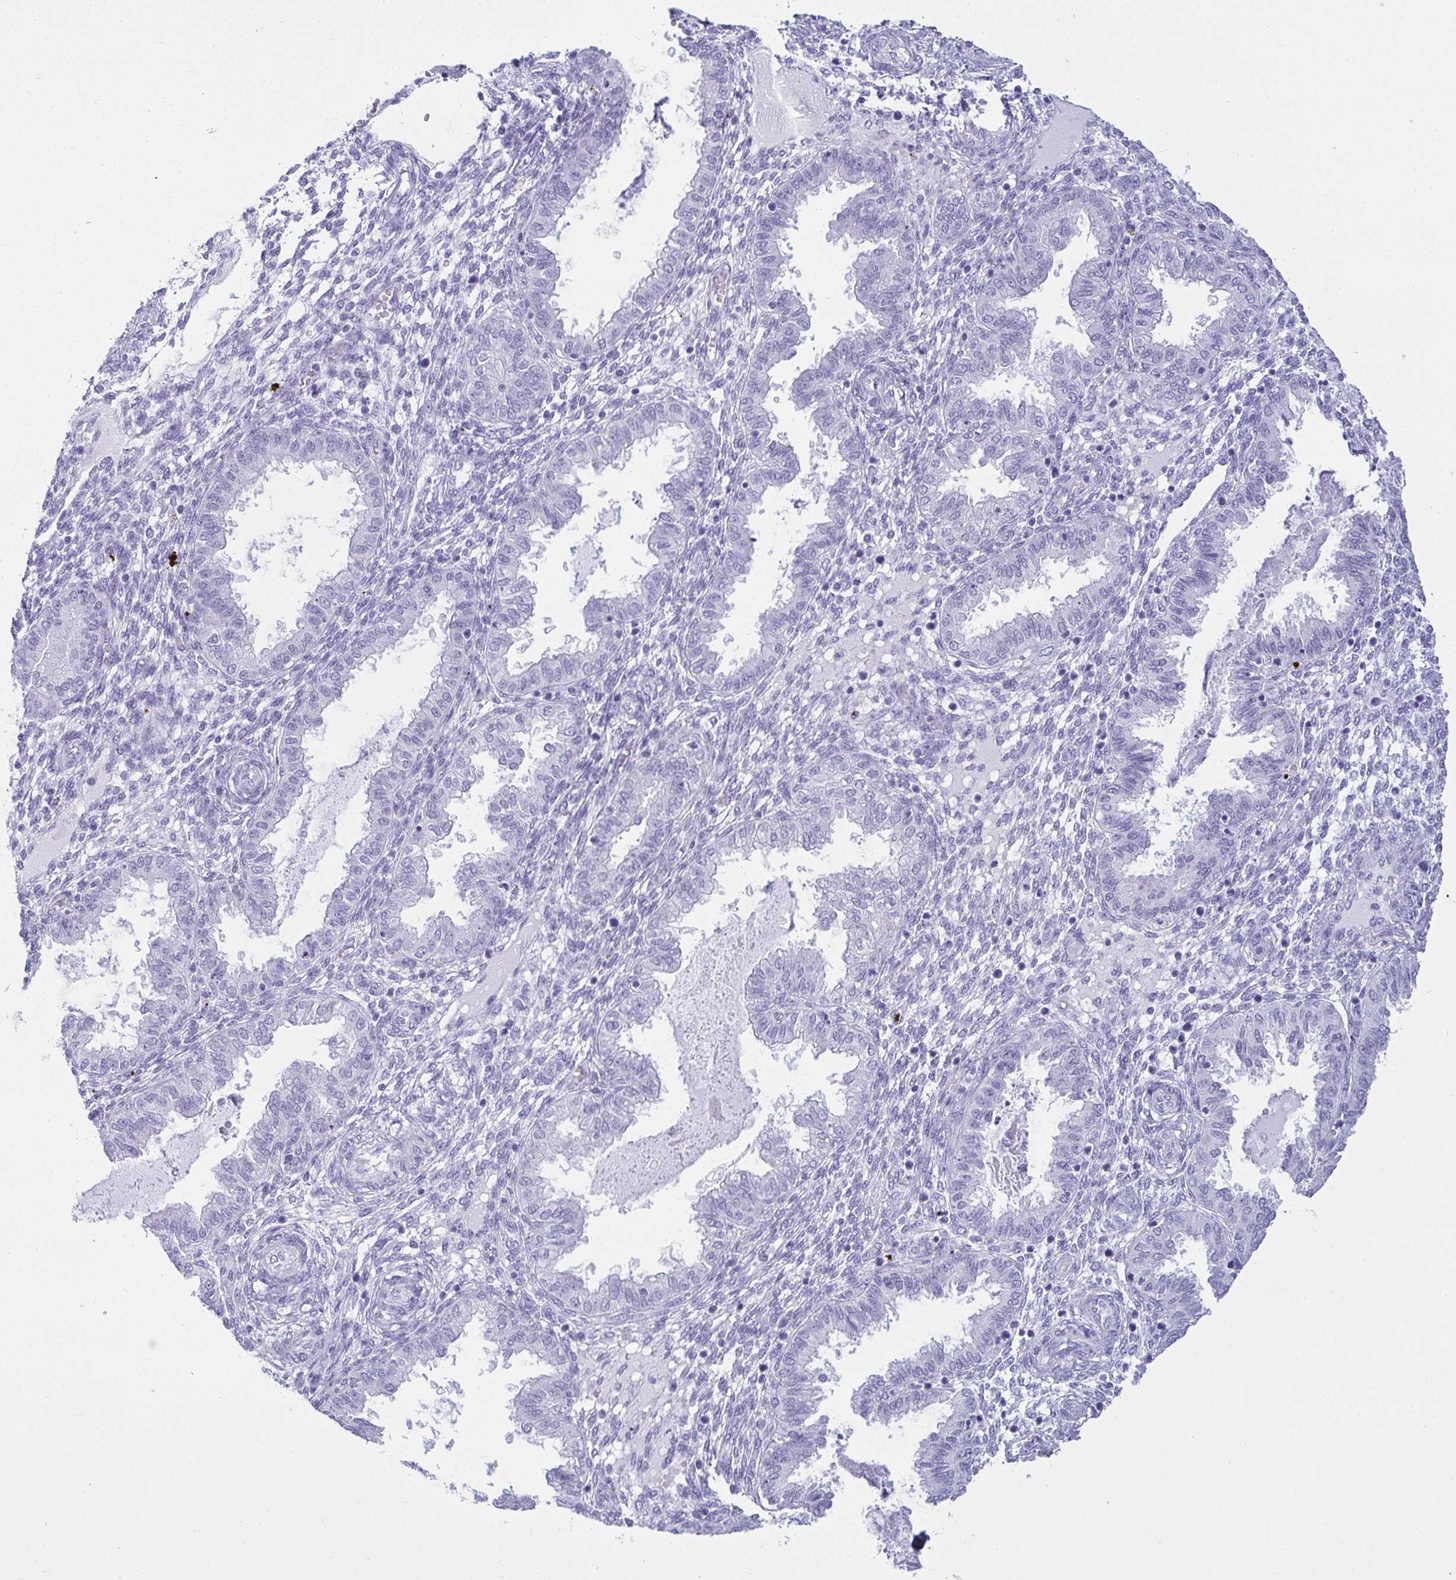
{"staining": {"intensity": "negative", "quantity": "none", "location": "none"}, "tissue": "endometrium", "cell_type": "Cells in endometrial stroma", "image_type": "normal", "snomed": [{"axis": "morphology", "description": "Normal tissue, NOS"}, {"axis": "topography", "description": "Endometrium"}], "caption": "Immunohistochemistry of unremarkable endometrium demonstrates no expression in cells in endometrial stroma. (IHC, brightfield microscopy, high magnification).", "gene": "CLGN", "patient": {"sex": "female", "age": 33}}